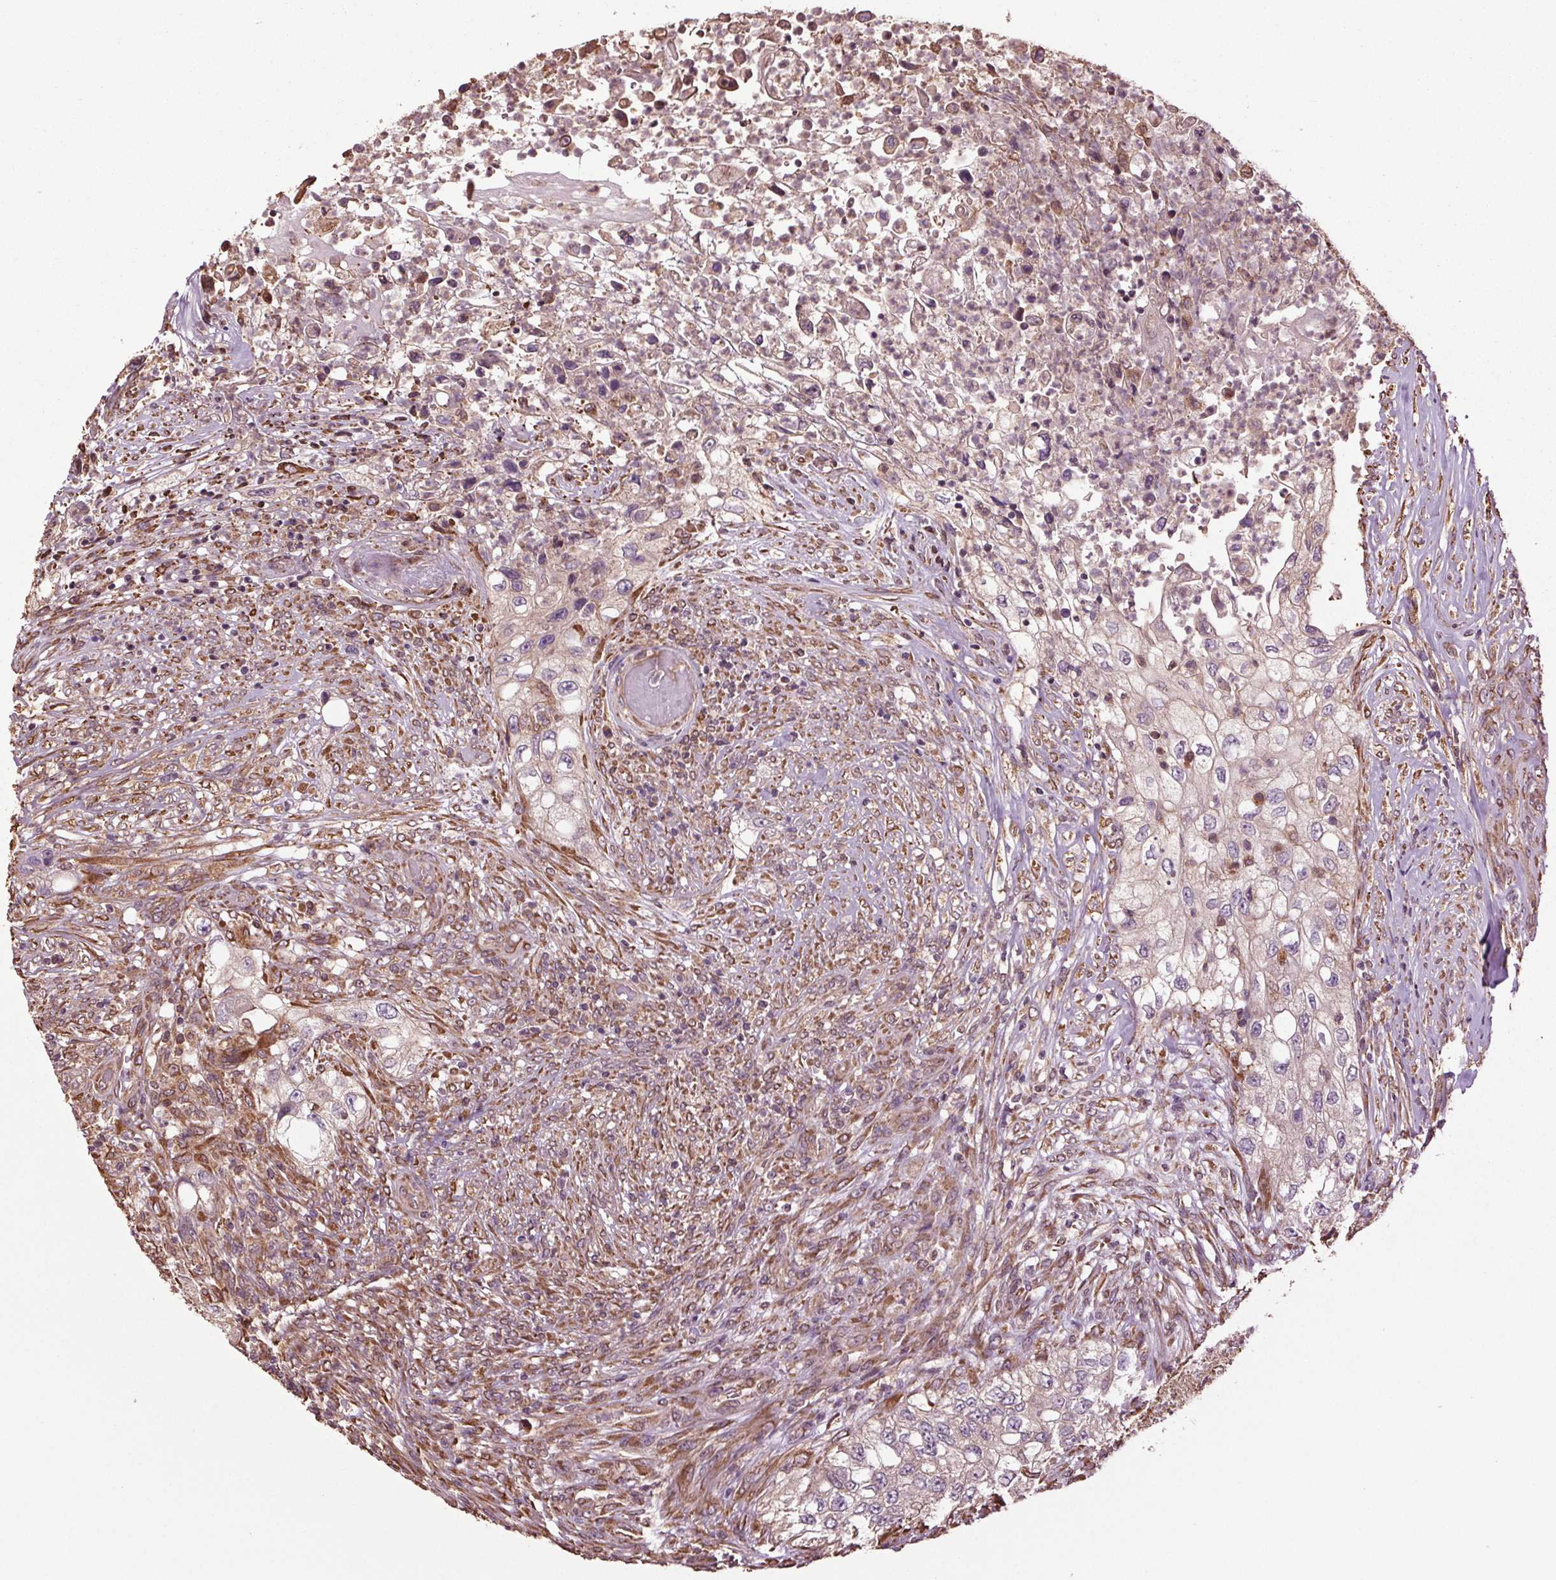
{"staining": {"intensity": "negative", "quantity": "none", "location": "none"}, "tissue": "urothelial cancer", "cell_type": "Tumor cells", "image_type": "cancer", "snomed": [{"axis": "morphology", "description": "Urothelial carcinoma, High grade"}, {"axis": "topography", "description": "Urinary bladder"}], "caption": "A high-resolution photomicrograph shows immunohistochemistry (IHC) staining of high-grade urothelial carcinoma, which exhibits no significant staining in tumor cells.", "gene": "RNPEP", "patient": {"sex": "female", "age": 60}}